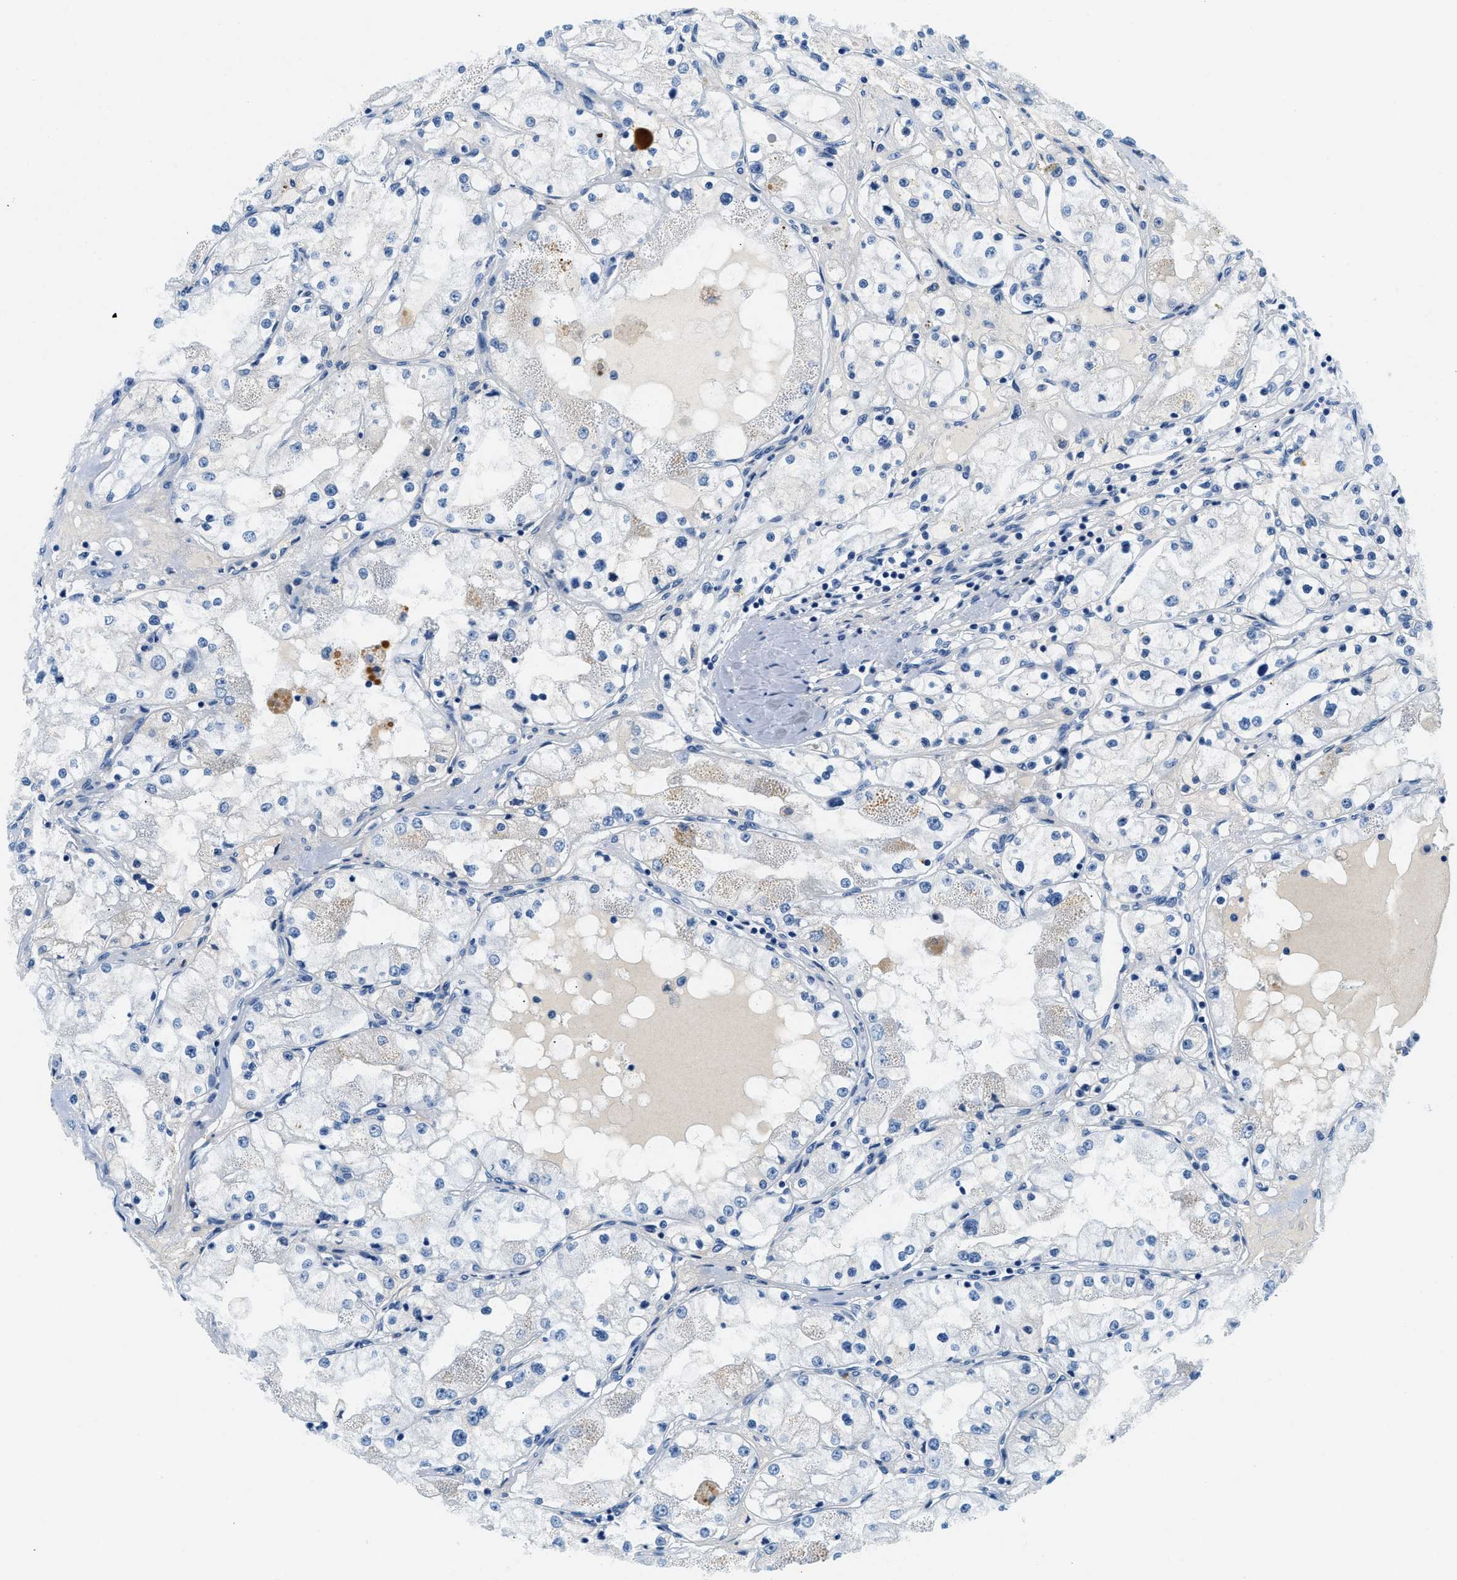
{"staining": {"intensity": "negative", "quantity": "none", "location": "none"}, "tissue": "renal cancer", "cell_type": "Tumor cells", "image_type": "cancer", "snomed": [{"axis": "morphology", "description": "Adenocarcinoma, NOS"}, {"axis": "topography", "description": "Kidney"}], "caption": "This is a micrograph of immunohistochemistry (IHC) staining of renal cancer (adenocarcinoma), which shows no staining in tumor cells. (DAB (3,3'-diaminobenzidine) immunohistochemistry (IHC) with hematoxylin counter stain).", "gene": "STXBP2", "patient": {"sex": "male", "age": 68}}